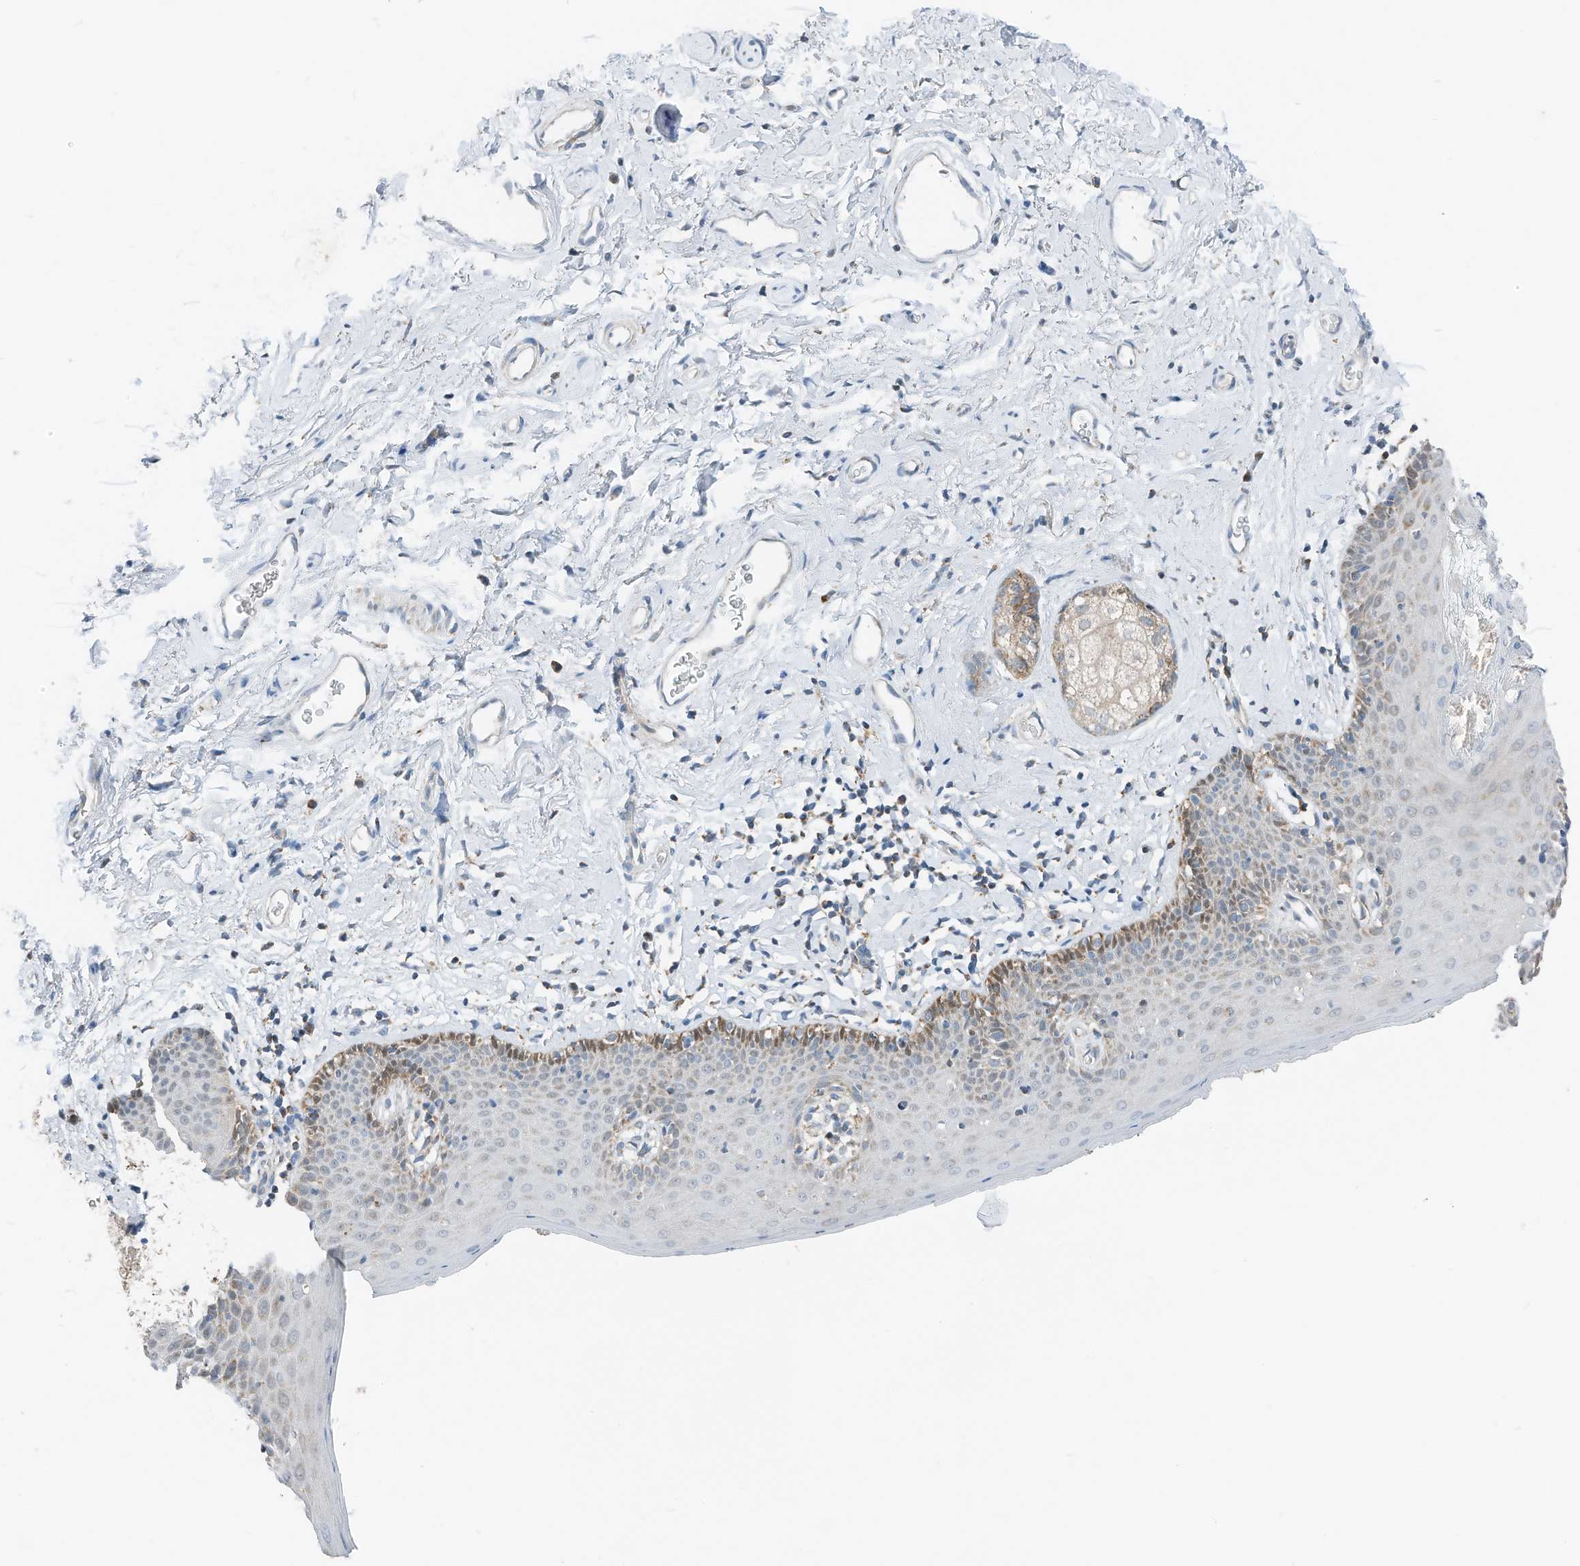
{"staining": {"intensity": "moderate", "quantity": "25%-75%", "location": "cytoplasmic/membranous"}, "tissue": "skin", "cell_type": "Epidermal cells", "image_type": "normal", "snomed": [{"axis": "morphology", "description": "Normal tissue, NOS"}, {"axis": "topography", "description": "Vulva"}], "caption": "Unremarkable skin reveals moderate cytoplasmic/membranous expression in approximately 25%-75% of epidermal cells.", "gene": "RMND1", "patient": {"sex": "female", "age": 66}}